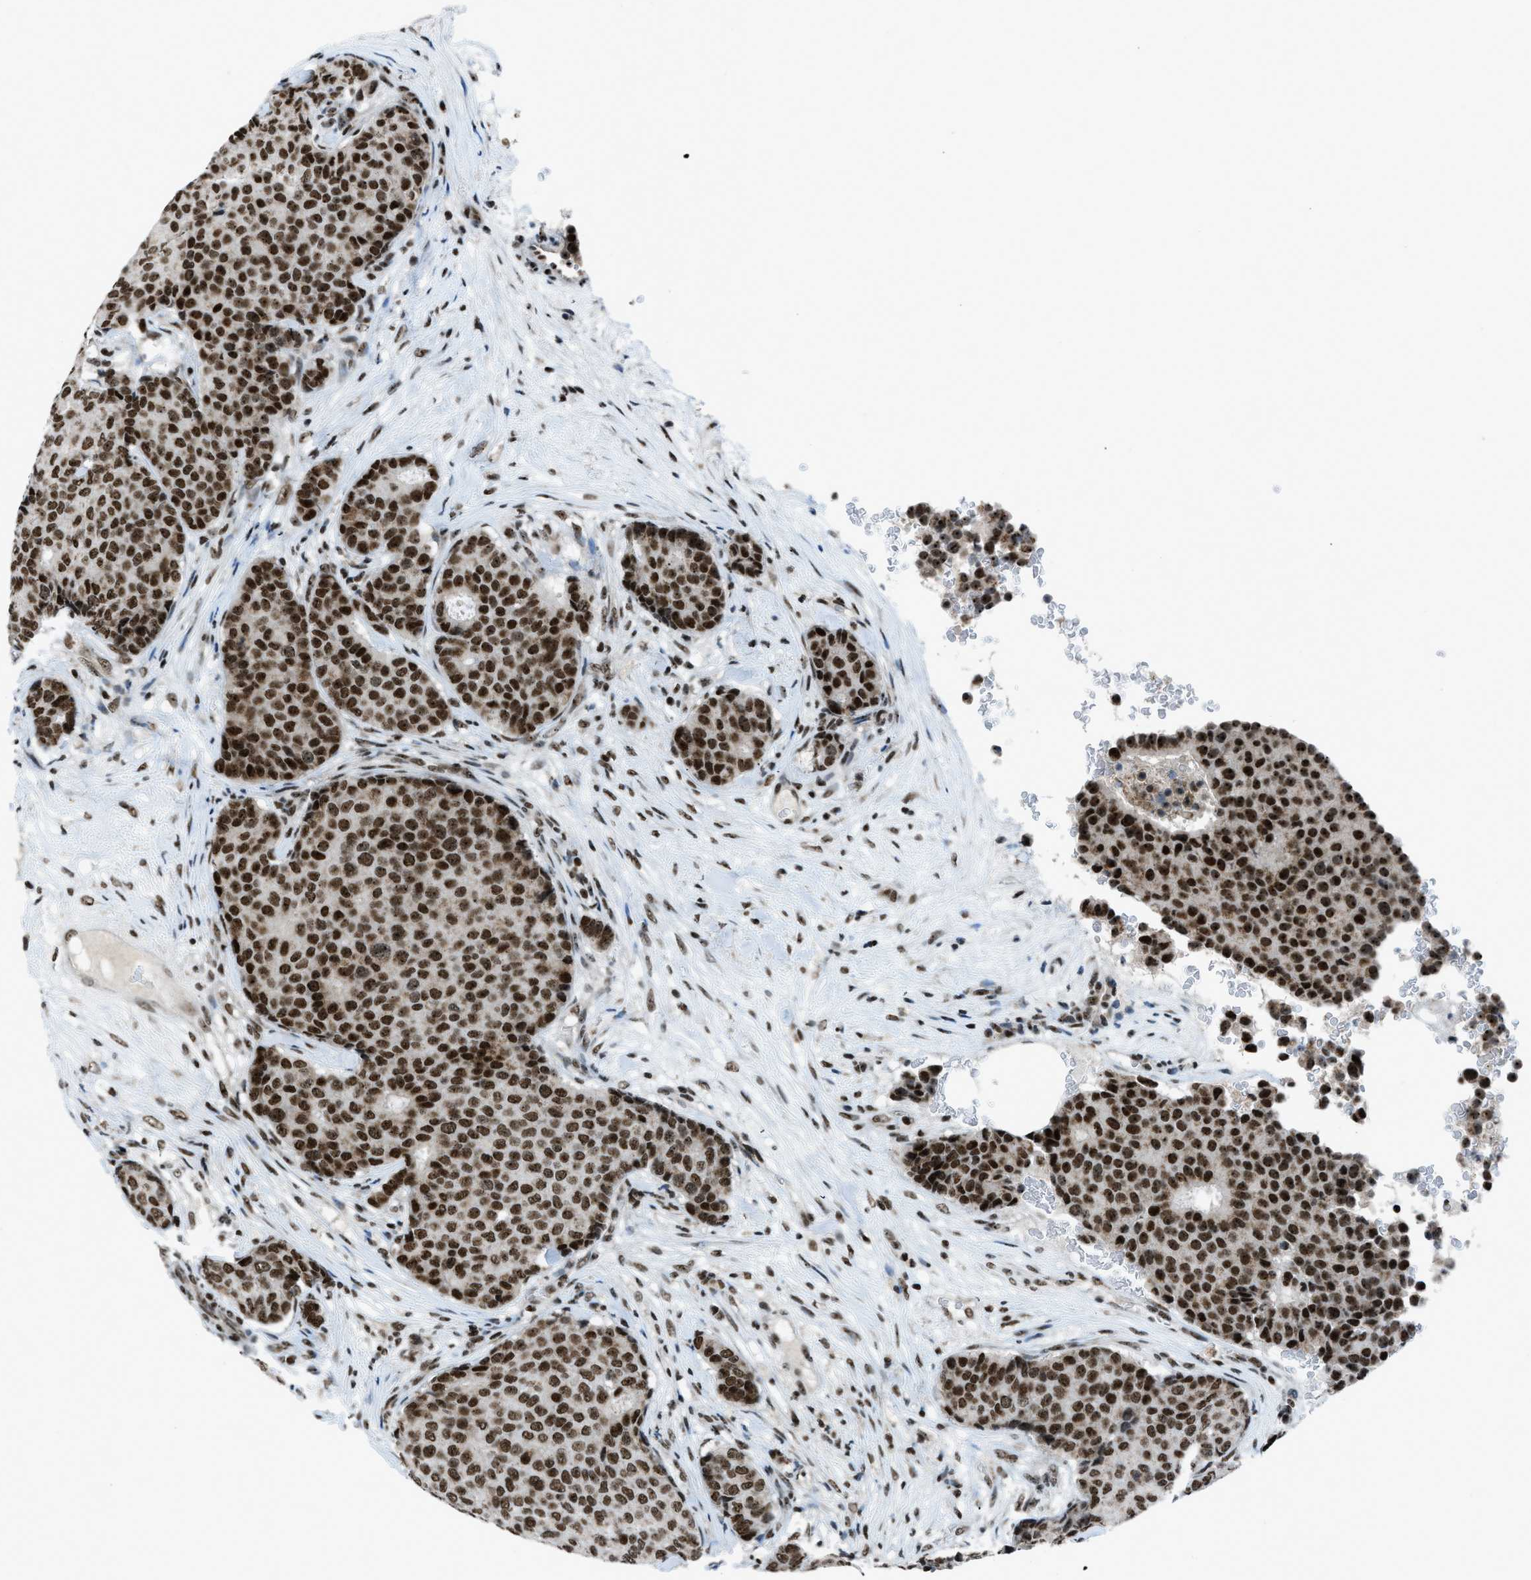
{"staining": {"intensity": "strong", "quantity": ">75%", "location": "nuclear"}, "tissue": "breast cancer", "cell_type": "Tumor cells", "image_type": "cancer", "snomed": [{"axis": "morphology", "description": "Duct carcinoma"}, {"axis": "topography", "description": "Breast"}], "caption": "Immunohistochemical staining of breast cancer (intraductal carcinoma) exhibits high levels of strong nuclear staining in about >75% of tumor cells. (brown staining indicates protein expression, while blue staining denotes nuclei).", "gene": "RAD51B", "patient": {"sex": "female", "age": 75}}